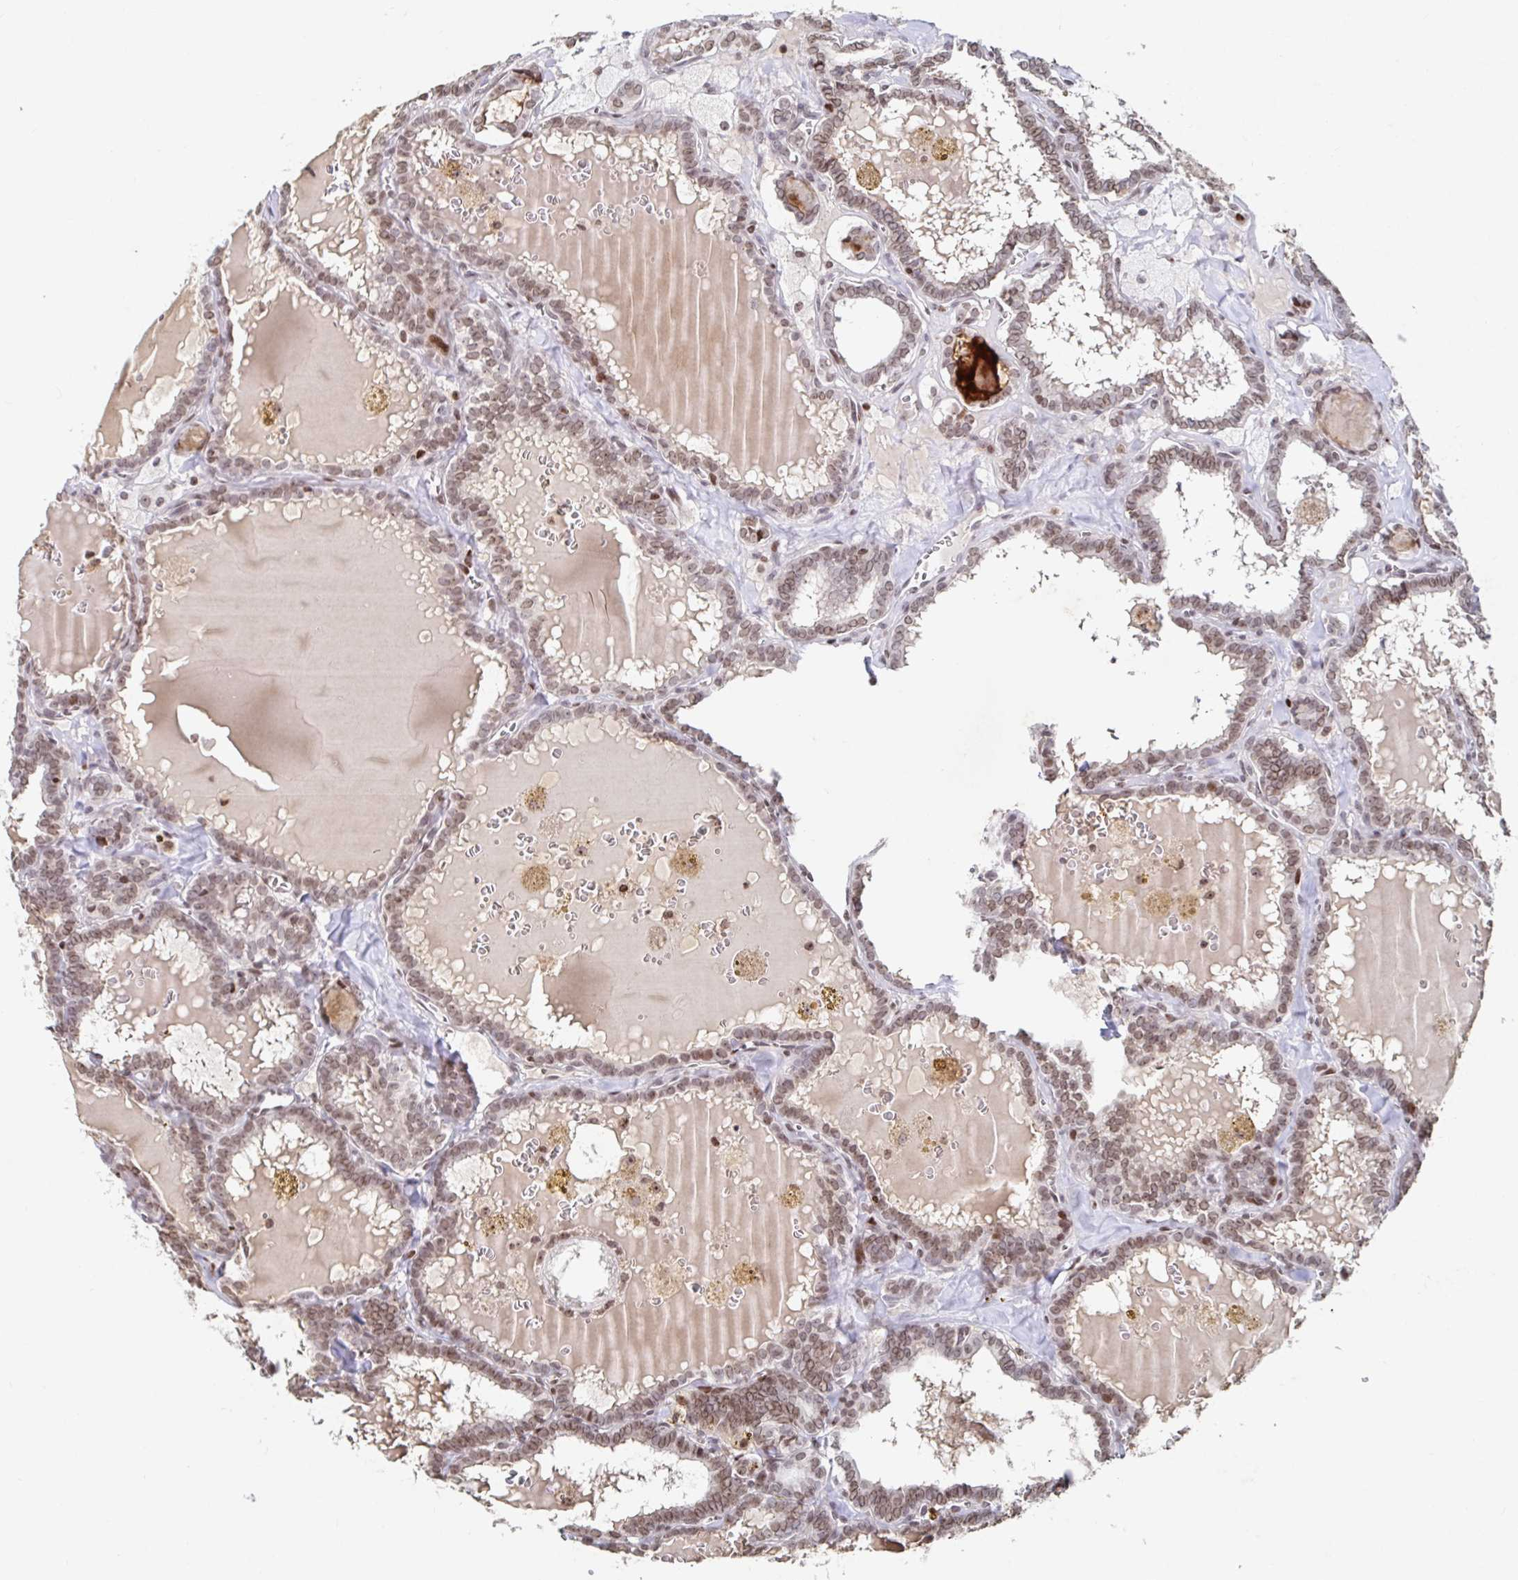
{"staining": {"intensity": "moderate", "quantity": ">75%", "location": "nuclear"}, "tissue": "thyroid cancer", "cell_type": "Tumor cells", "image_type": "cancer", "snomed": [{"axis": "morphology", "description": "Papillary adenocarcinoma, NOS"}, {"axis": "topography", "description": "Thyroid gland"}], "caption": "This image exhibits immunohistochemistry staining of human thyroid papillary adenocarcinoma, with medium moderate nuclear expression in about >75% of tumor cells.", "gene": "C19orf53", "patient": {"sex": "female", "age": 39}}